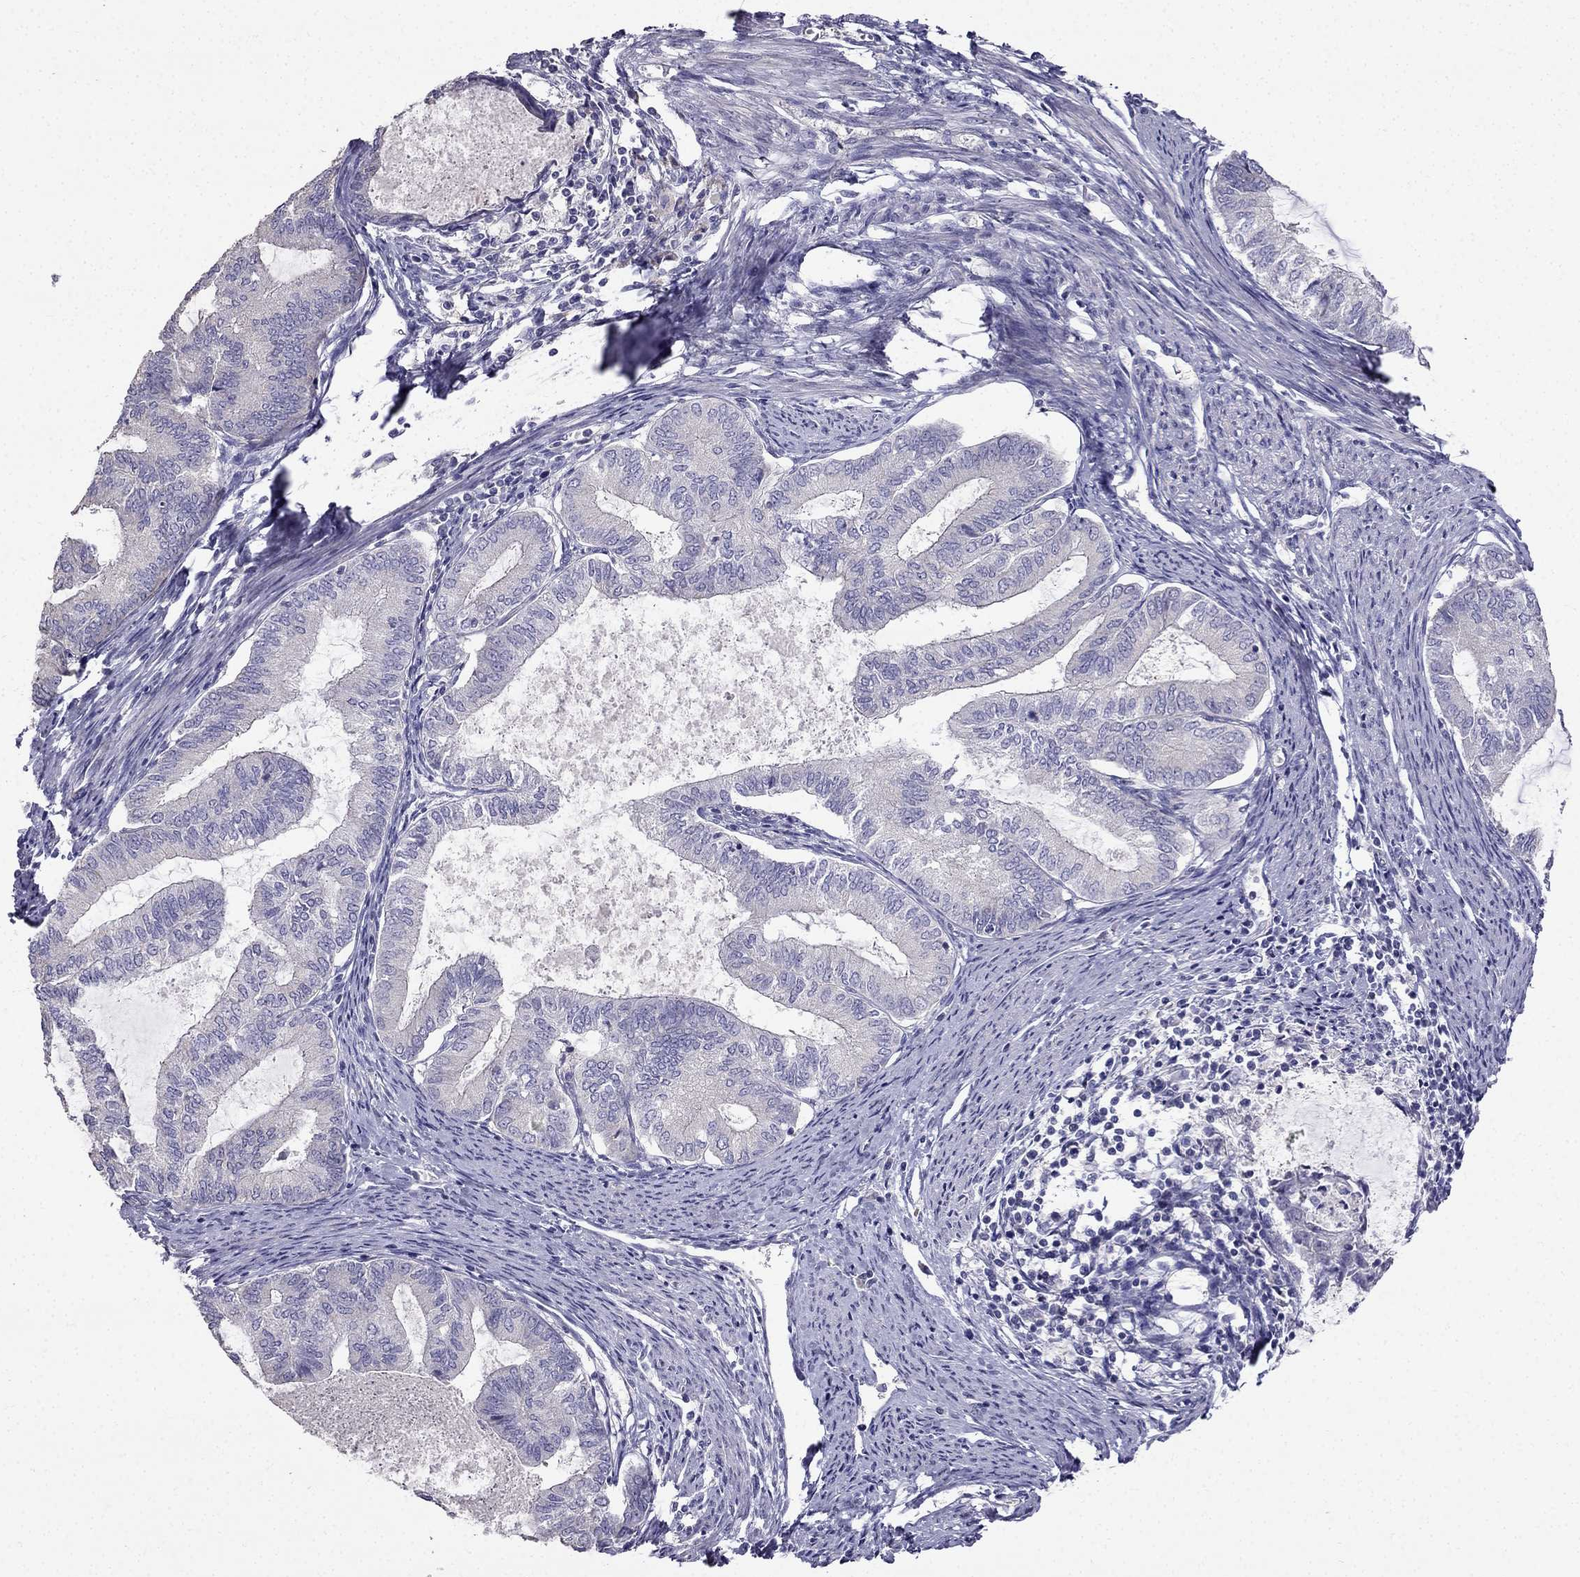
{"staining": {"intensity": "negative", "quantity": "none", "location": "none"}, "tissue": "endometrial cancer", "cell_type": "Tumor cells", "image_type": "cancer", "snomed": [{"axis": "morphology", "description": "Adenocarcinoma, NOS"}, {"axis": "topography", "description": "Endometrium"}], "caption": "Immunohistochemical staining of human endometrial adenocarcinoma displays no significant expression in tumor cells.", "gene": "AS3MT", "patient": {"sex": "female", "age": 86}}